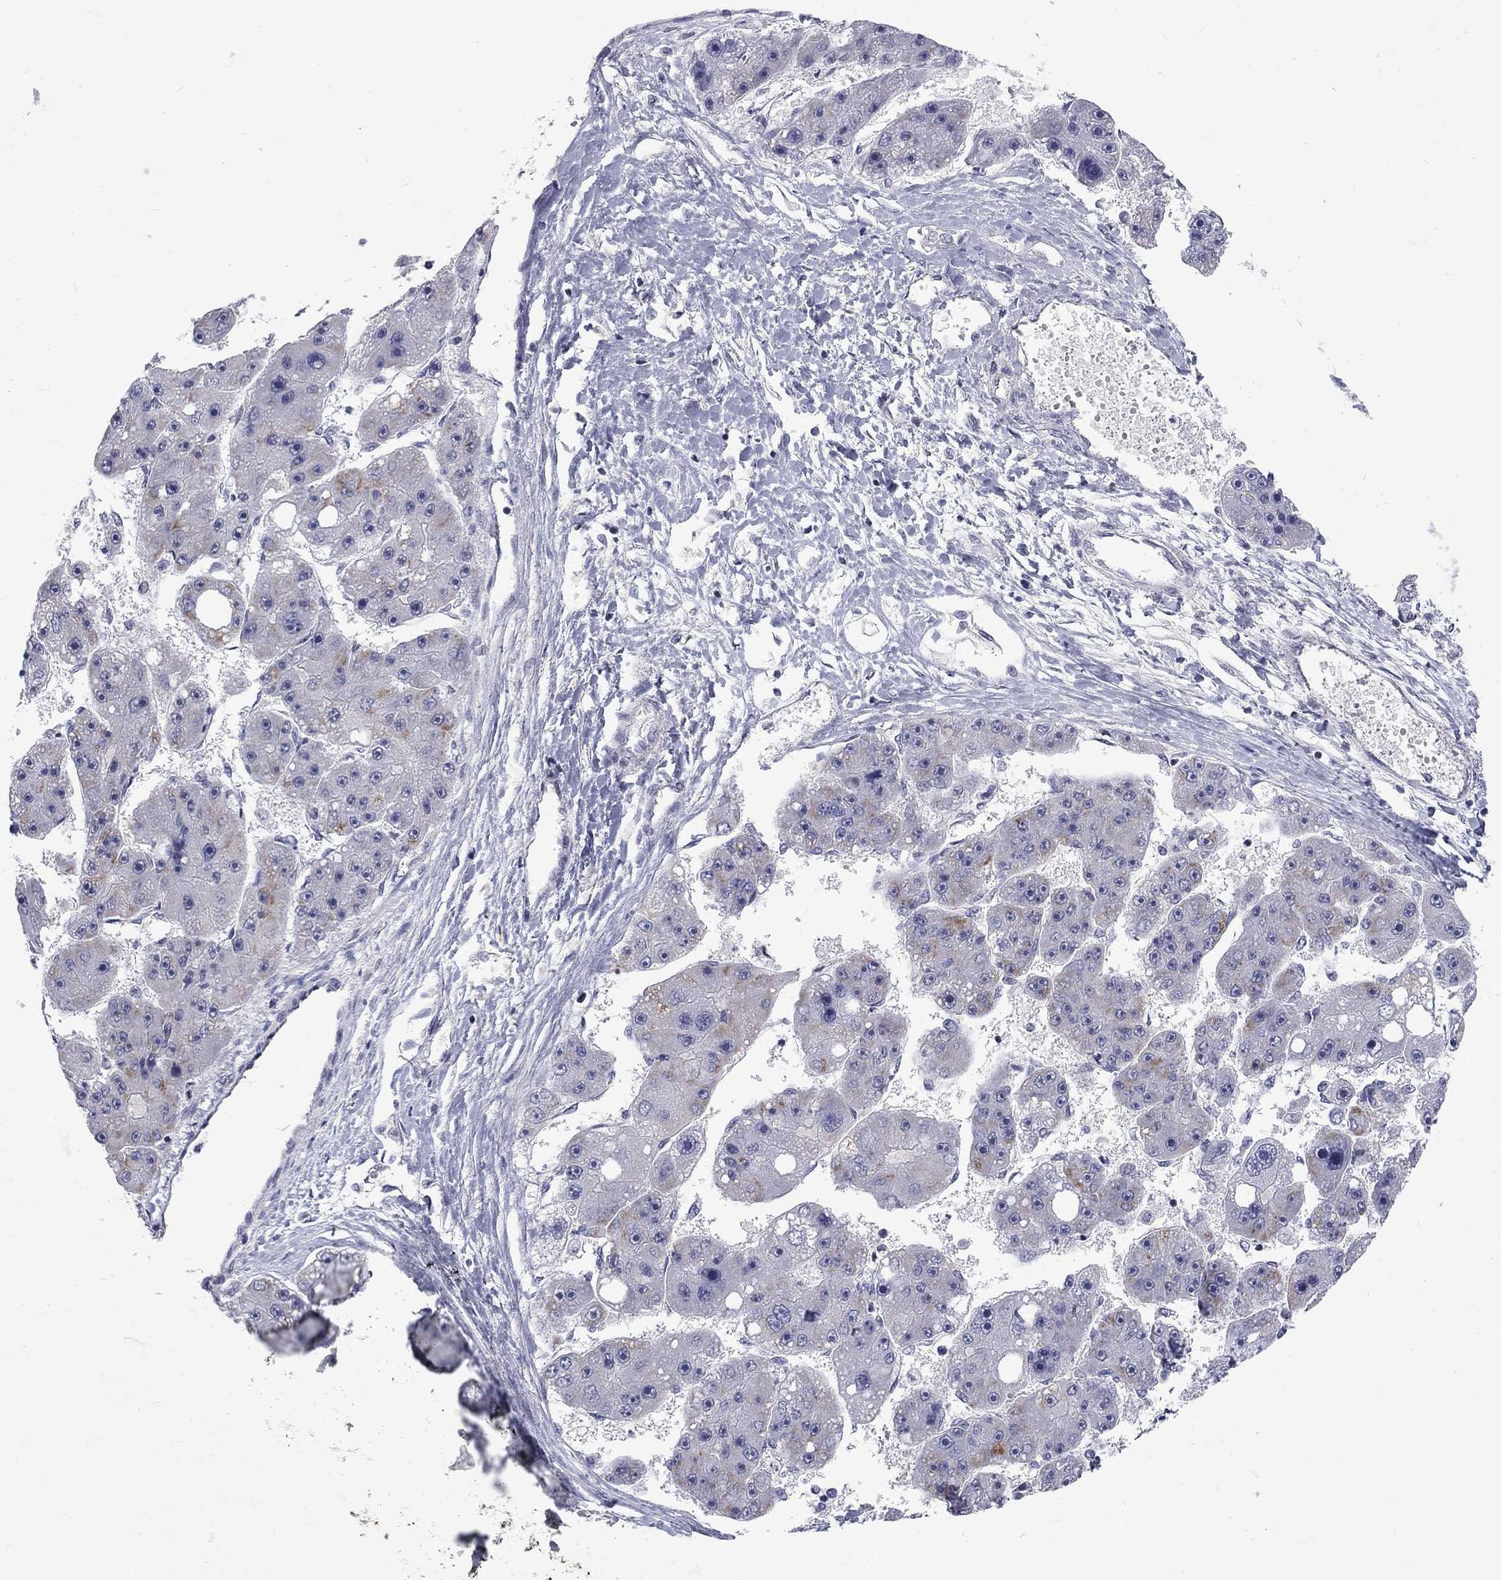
{"staining": {"intensity": "moderate", "quantity": "<25%", "location": "cytoplasmic/membranous"}, "tissue": "liver cancer", "cell_type": "Tumor cells", "image_type": "cancer", "snomed": [{"axis": "morphology", "description": "Carcinoma, Hepatocellular, NOS"}, {"axis": "topography", "description": "Liver"}], "caption": "Liver cancer stained with a brown dye exhibits moderate cytoplasmic/membranous positive positivity in about <25% of tumor cells.", "gene": "SH2B1", "patient": {"sex": "female", "age": 61}}